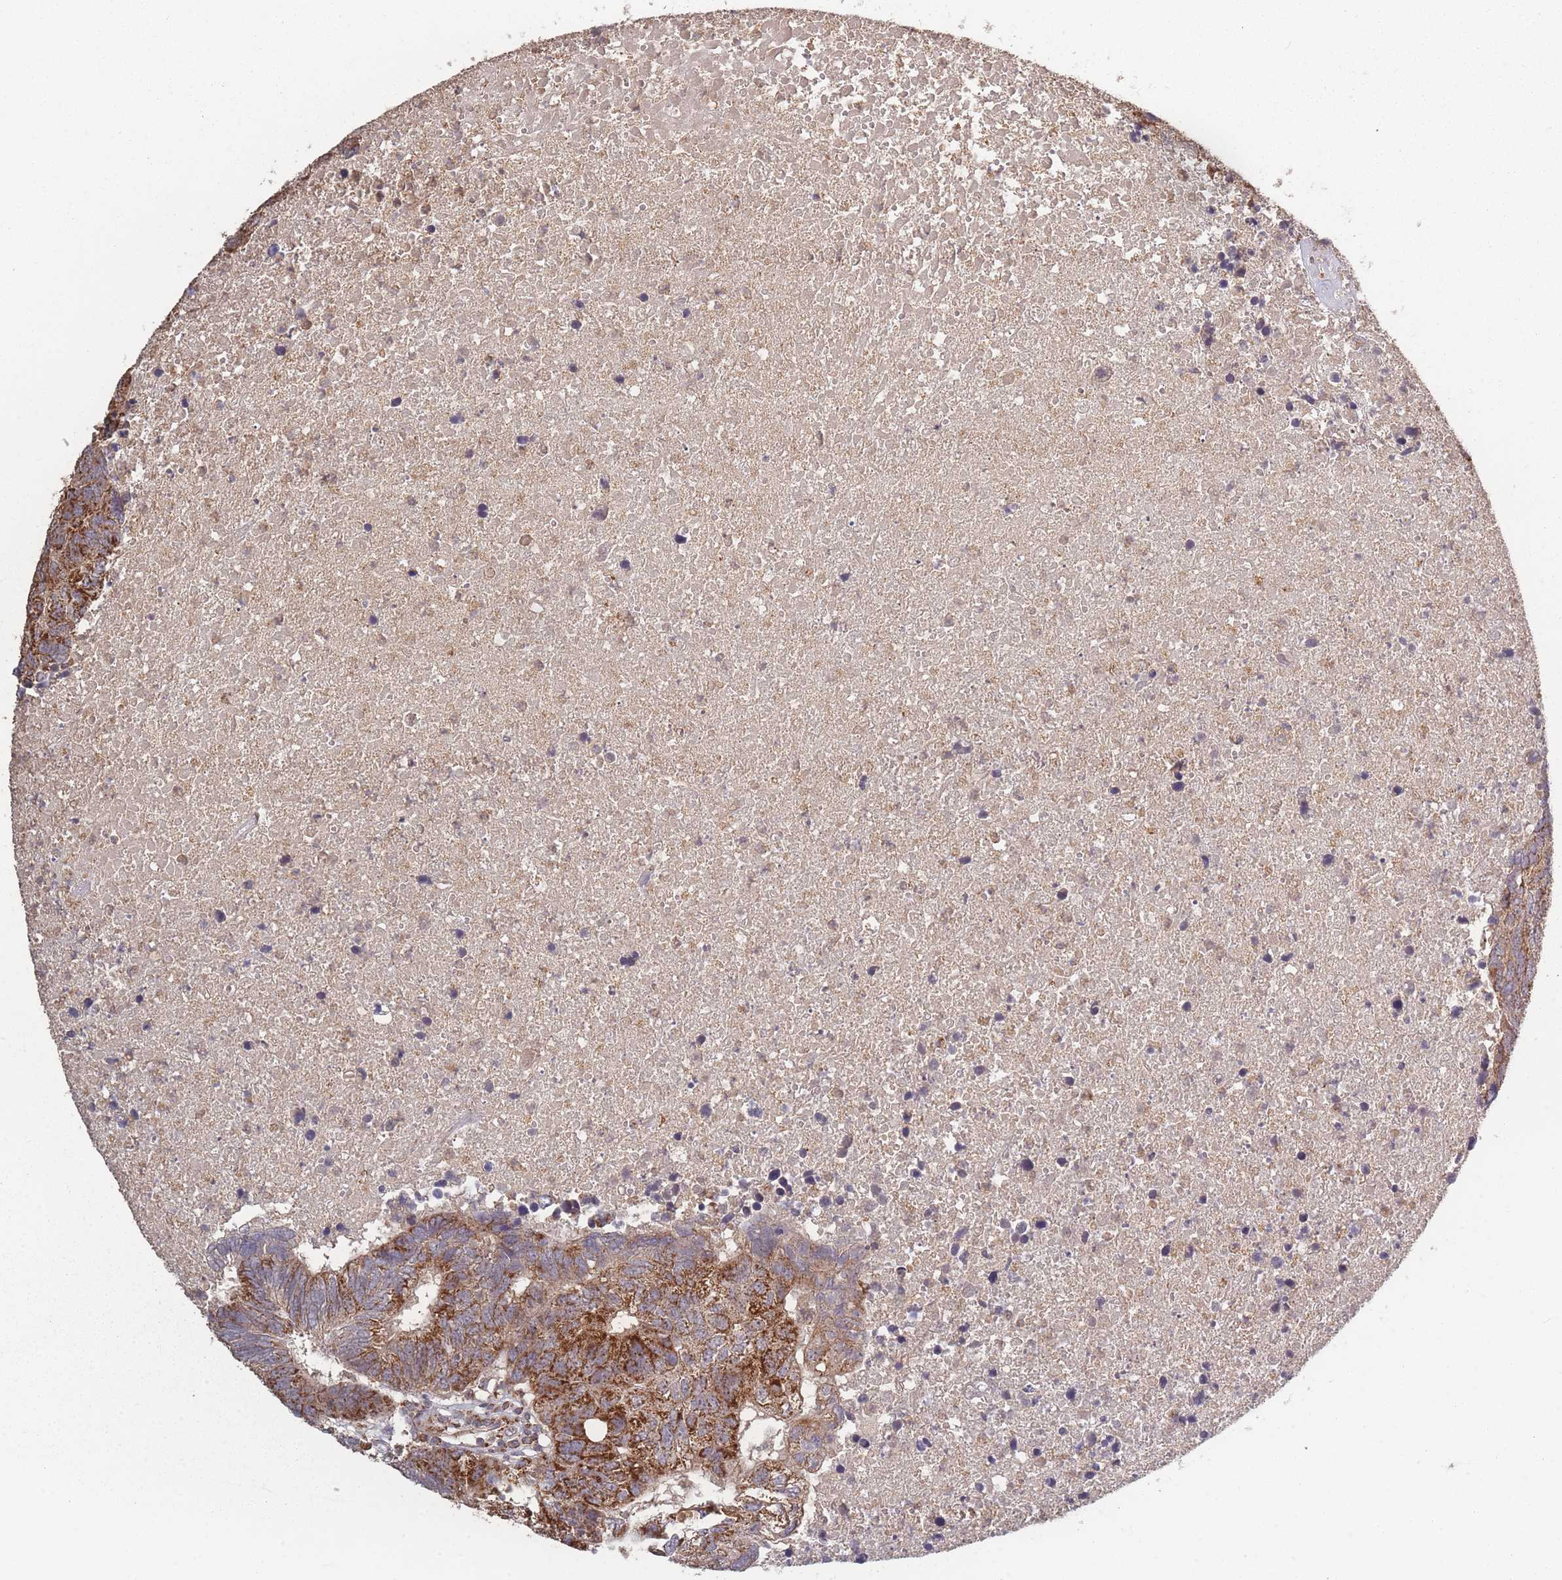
{"staining": {"intensity": "strong", "quantity": ">75%", "location": "cytoplasmic/membranous"}, "tissue": "colorectal cancer", "cell_type": "Tumor cells", "image_type": "cancer", "snomed": [{"axis": "morphology", "description": "Adenocarcinoma, NOS"}, {"axis": "topography", "description": "Colon"}], "caption": "A high amount of strong cytoplasmic/membranous expression is present in about >75% of tumor cells in colorectal cancer tissue. Nuclei are stained in blue.", "gene": "LYRM7", "patient": {"sex": "female", "age": 48}}